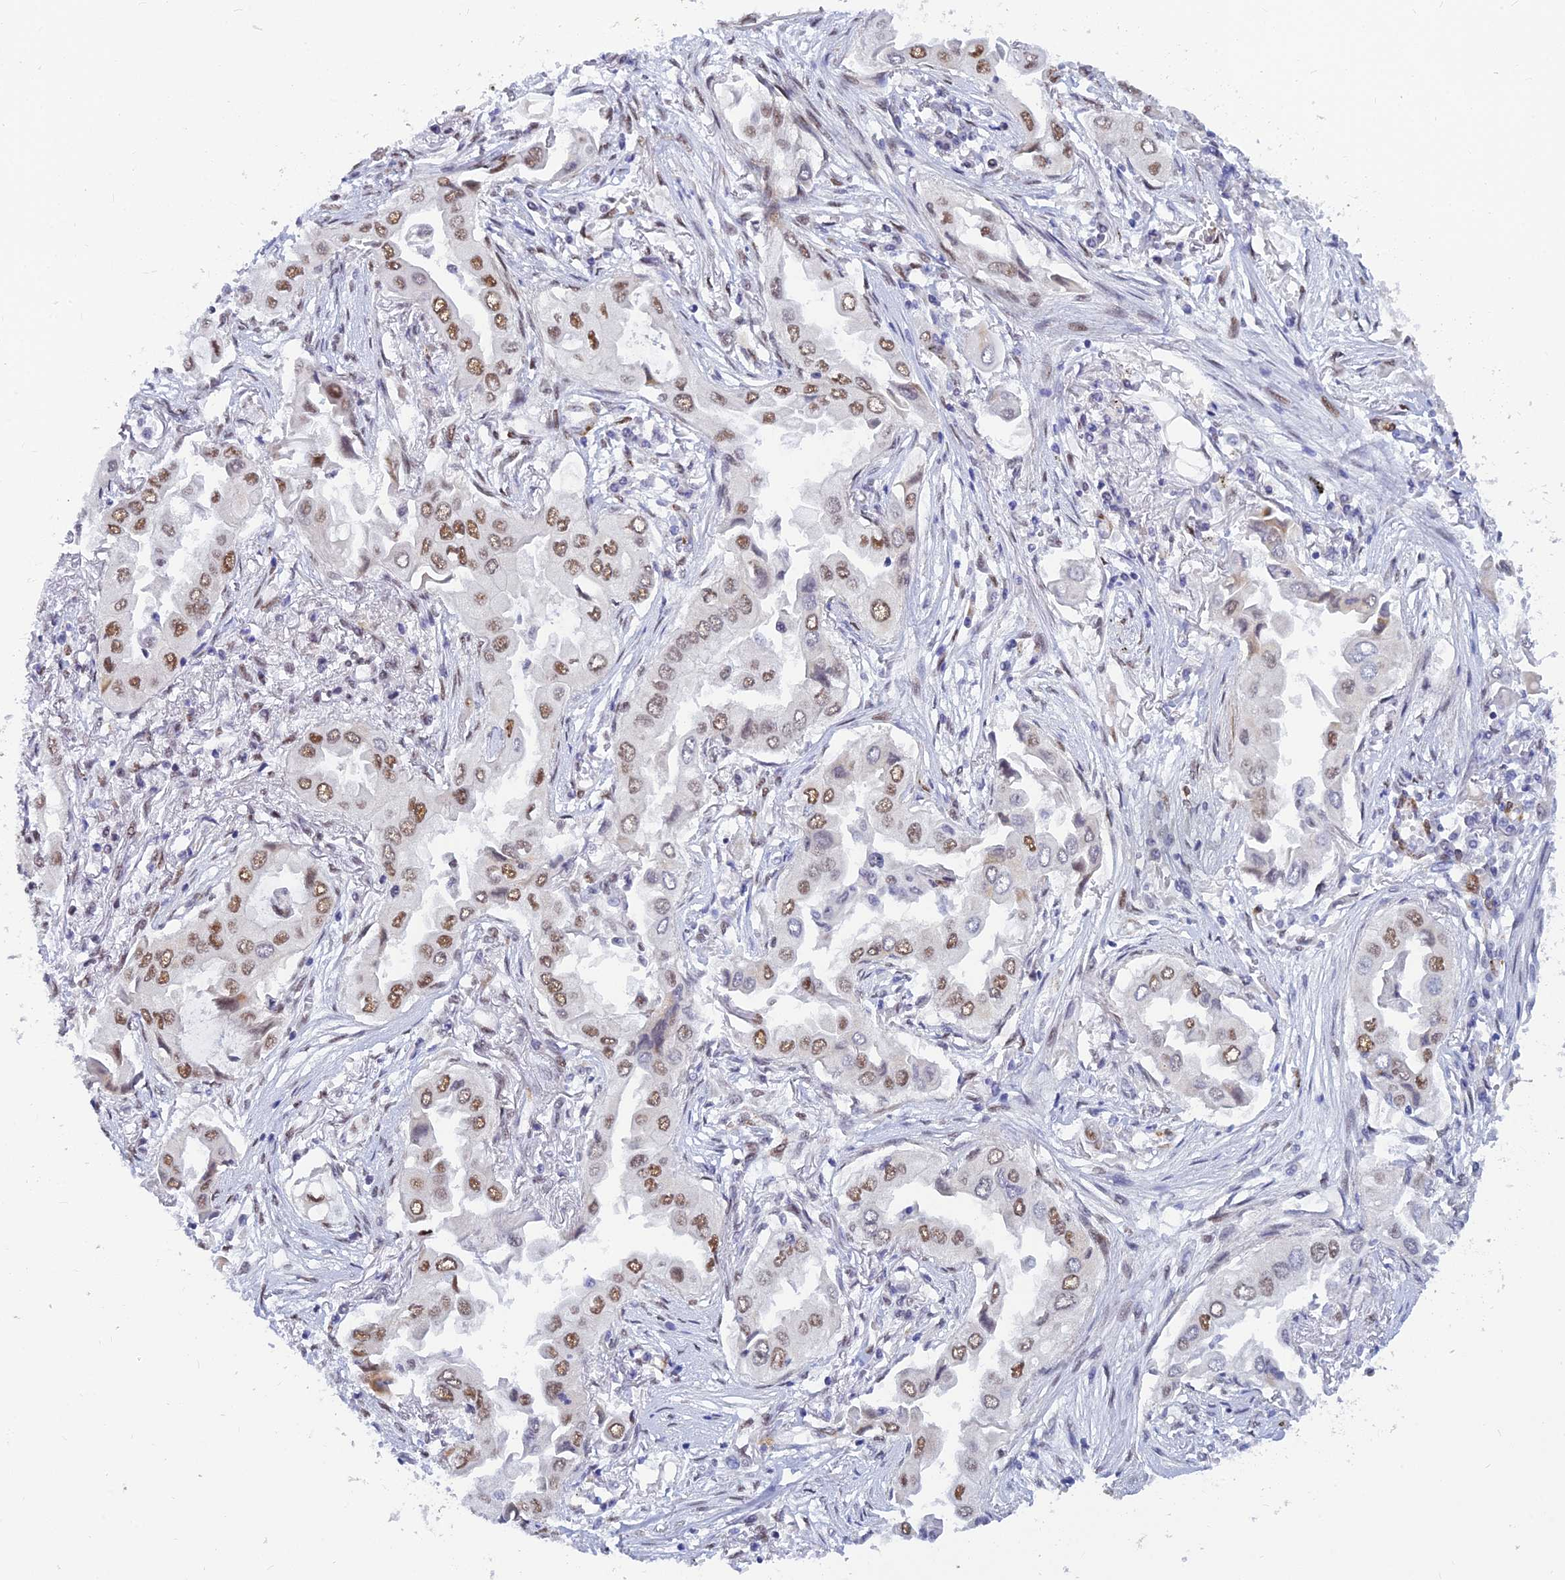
{"staining": {"intensity": "moderate", "quantity": ">75%", "location": "nuclear"}, "tissue": "lung cancer", "cell_type": "Tumor cells", "image_type": "cancer", "snomed": [{"axis": "morphology", "description": "Adenocarcinoma, NOS"}, {"axis": "topography", "description": "Lung"}], "caption": "Moderate nuclear staining is seen in approximately >75% of tumor cells in lung cancer (adenocarcinoma). The protein is shown in brown color, while the nuclei are stained blue.", "gene": "CLK4", "patient": {"sex": "female", "age": 76}}